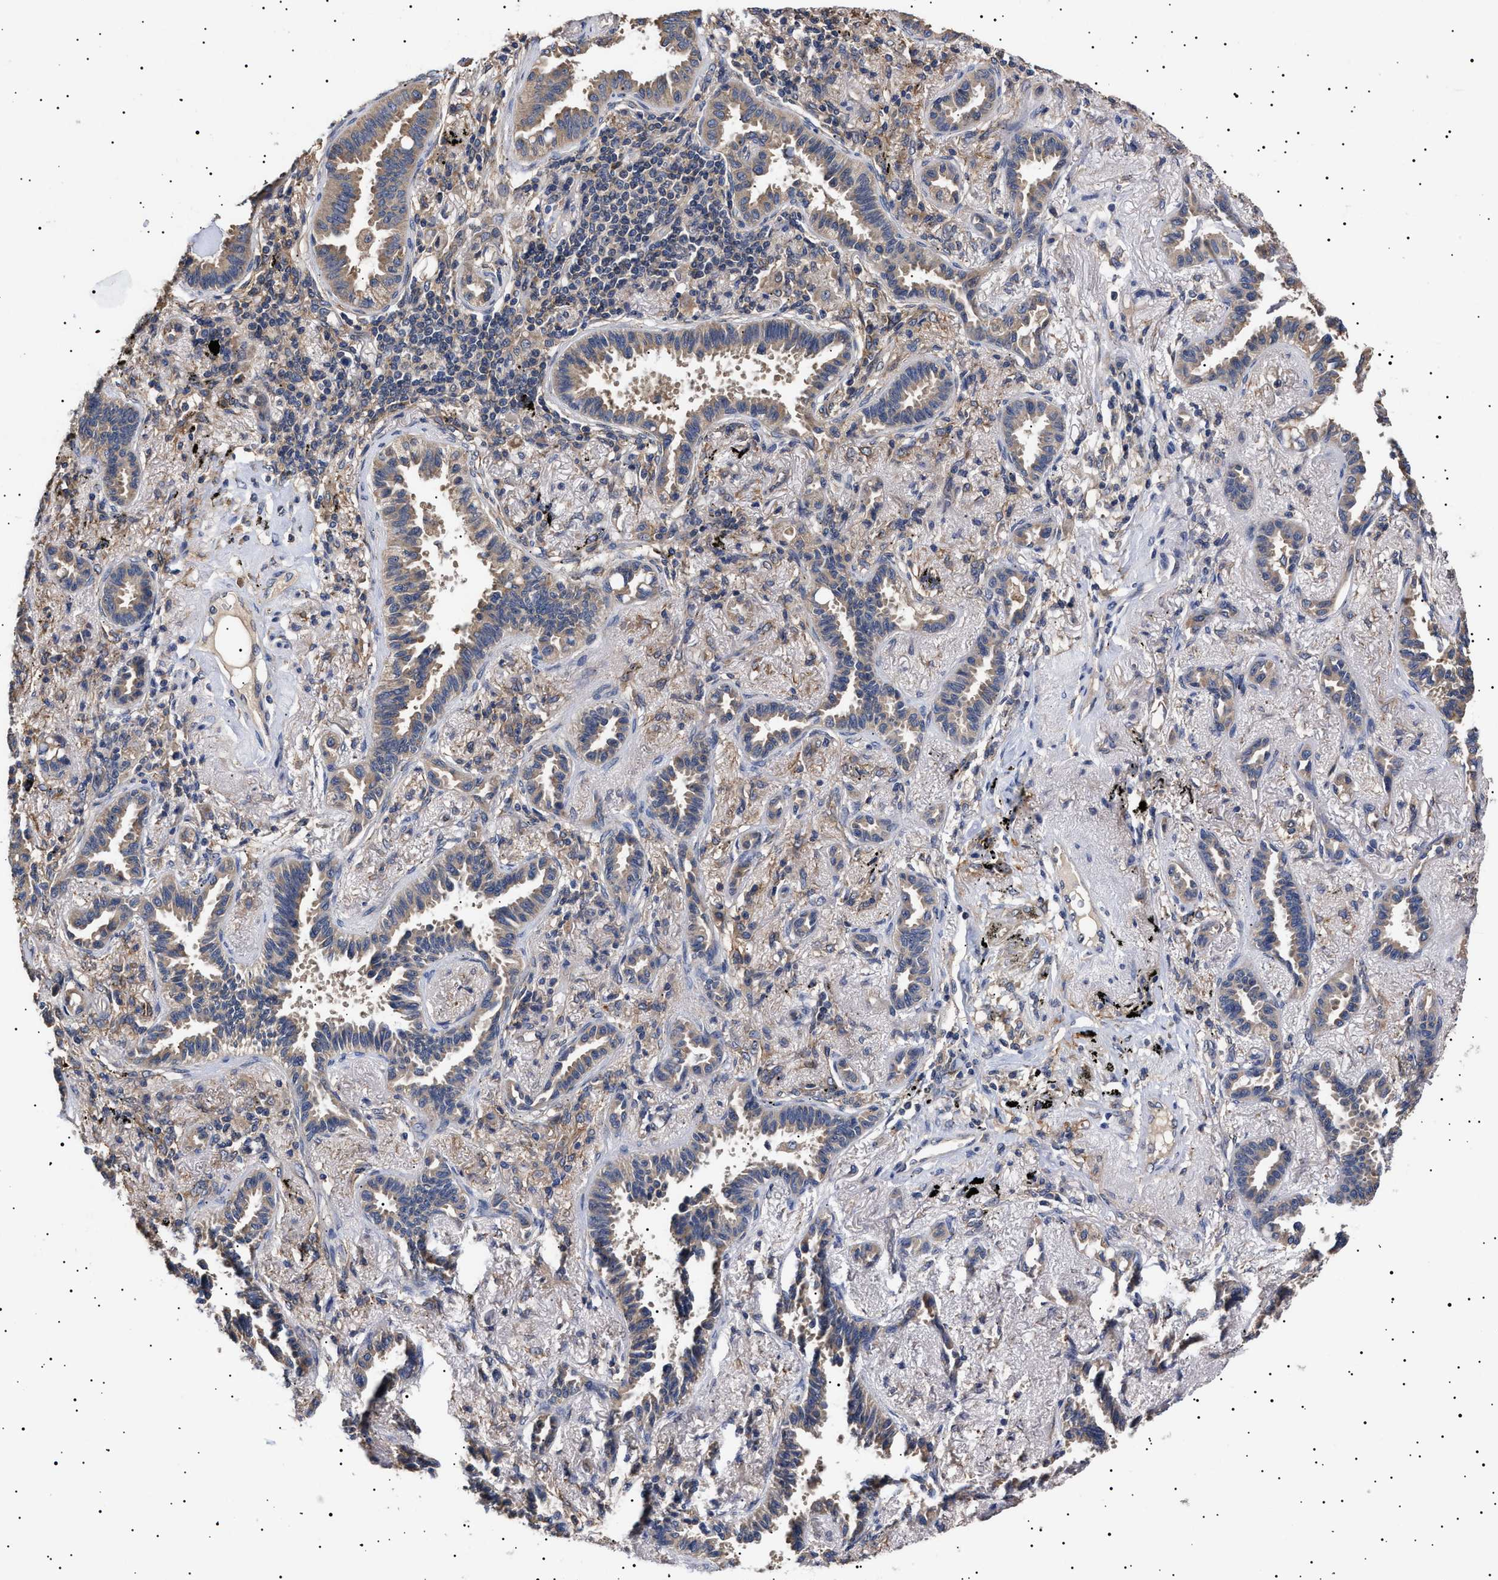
{"staining": {"intensity": "weak", "quantity": "25%-75%", "location": "cytoplasmic/membranous"}, "tissue": "lung cancer", "cell_type": "Tumor cells", "image_type": "cancer", "snomed": [{"axis": "morphology", "description": "Adenocarcinoma, NOS"}, {"axis": "topography", "description": "Lung"}], "caption": "Brown immunohistochemical staining in human lung adenocarcinoma exhibits weak cytoplasmic/membranous staining in about 25%-75% of tumor cells.", "gene": "KRBA1", "patient": {"sex": "male", "age": 59}}